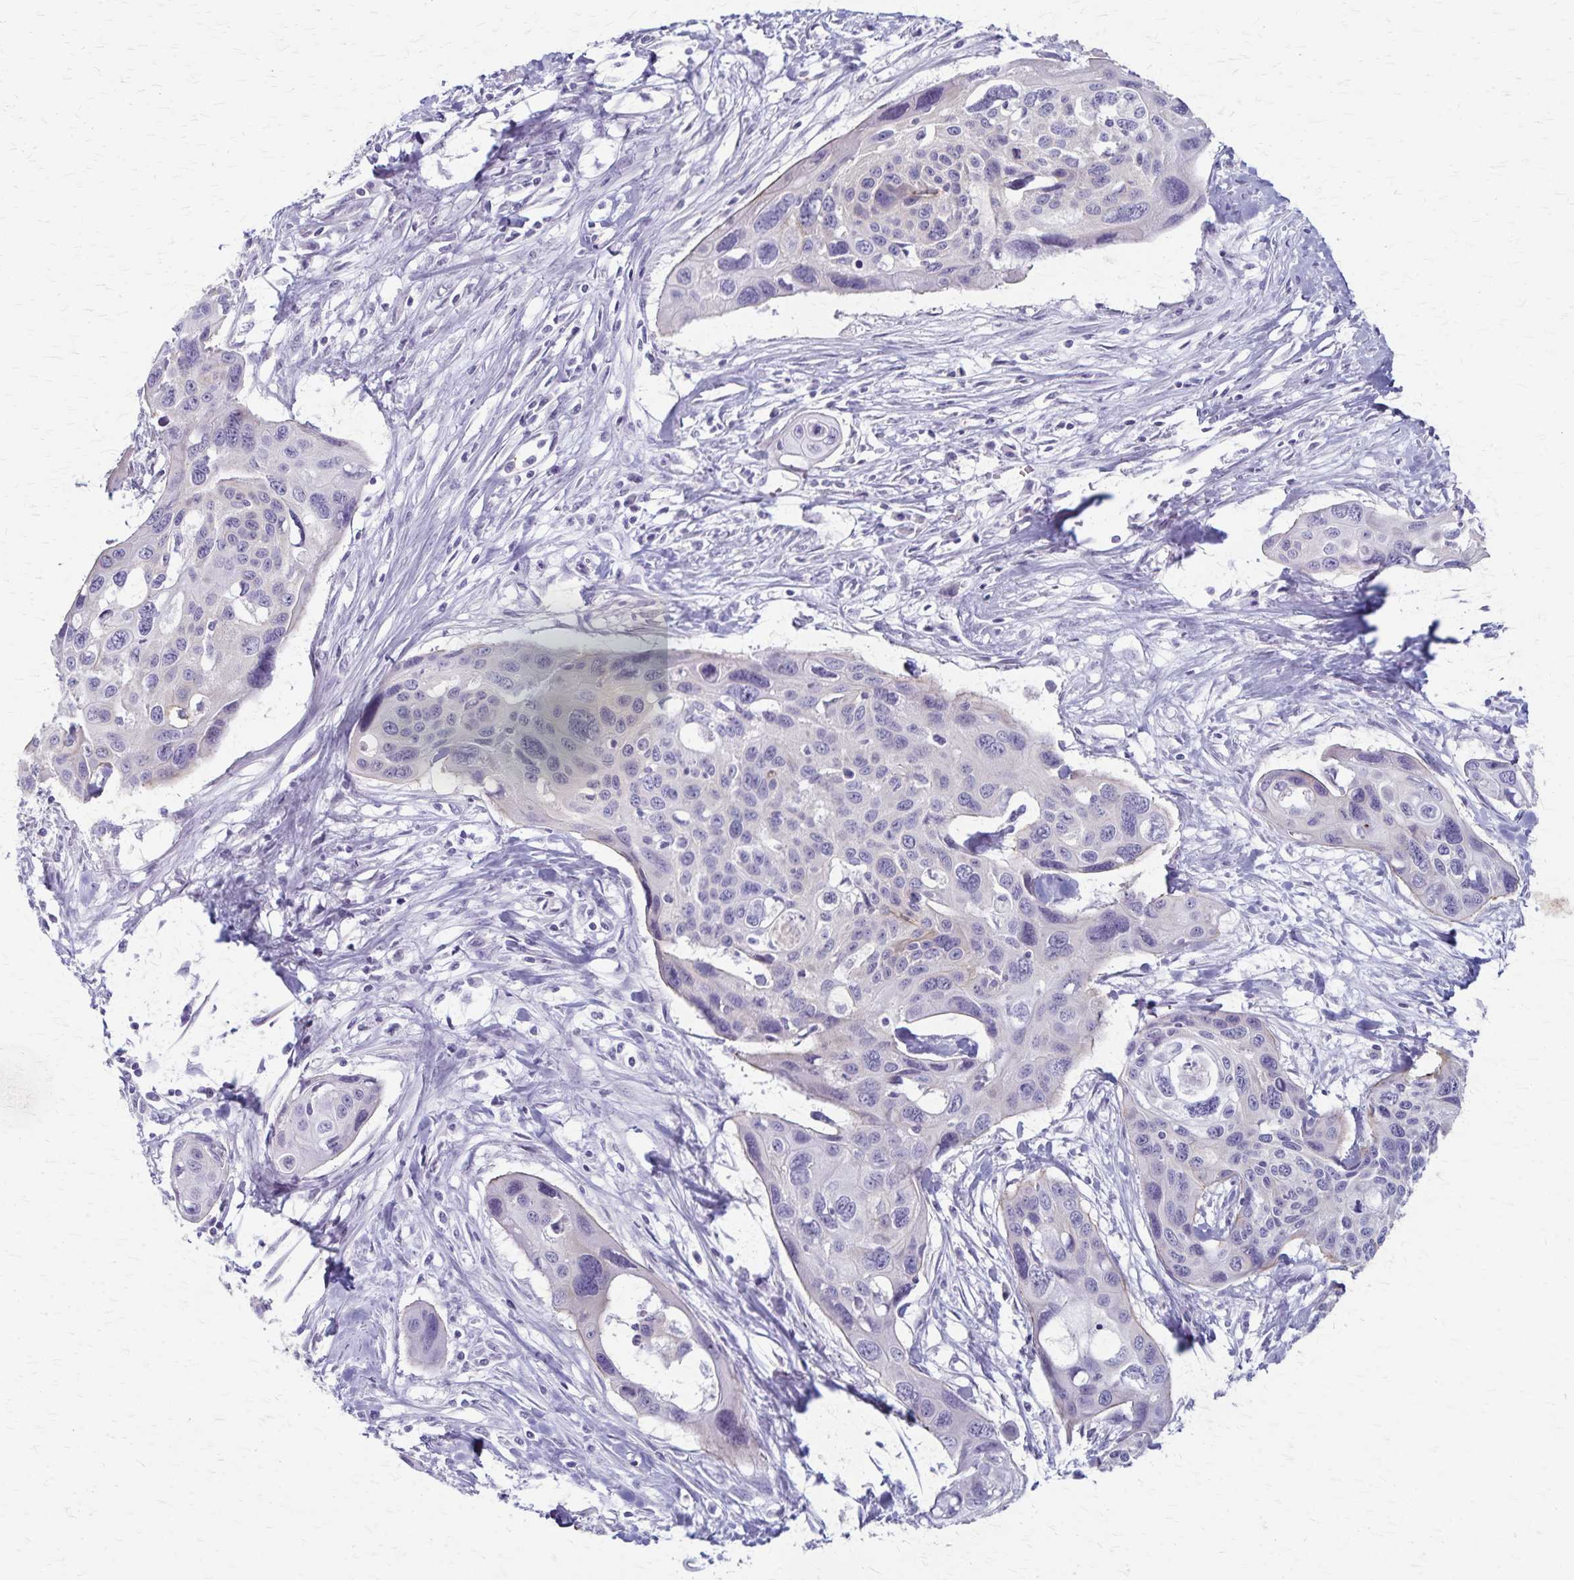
{"staining": {"intensity": "negative", "quantity": "none", "location": "none"}, "tissue": "cervical cancer", "cell_type": "Tumor cells", "image_type": "cancer", "snomed": [{"axis": "morphology", "description": "Squamous cell carcinoma, NOS"}, {"axis": "topography", "description": "Cervix"}], "caption": "The IHC image has no significant expression in tumor cells of squamous cell carcinoma (cervical) tissue. (Stains: DAB (3,3'-diaminobenzidine) immunohistochemistry with hematoxylin counter stain, Microscopy: brightfield microscopy at high magnification).", "gene": "RASL10B", "patient": {"sex": "female", "age": 31}}